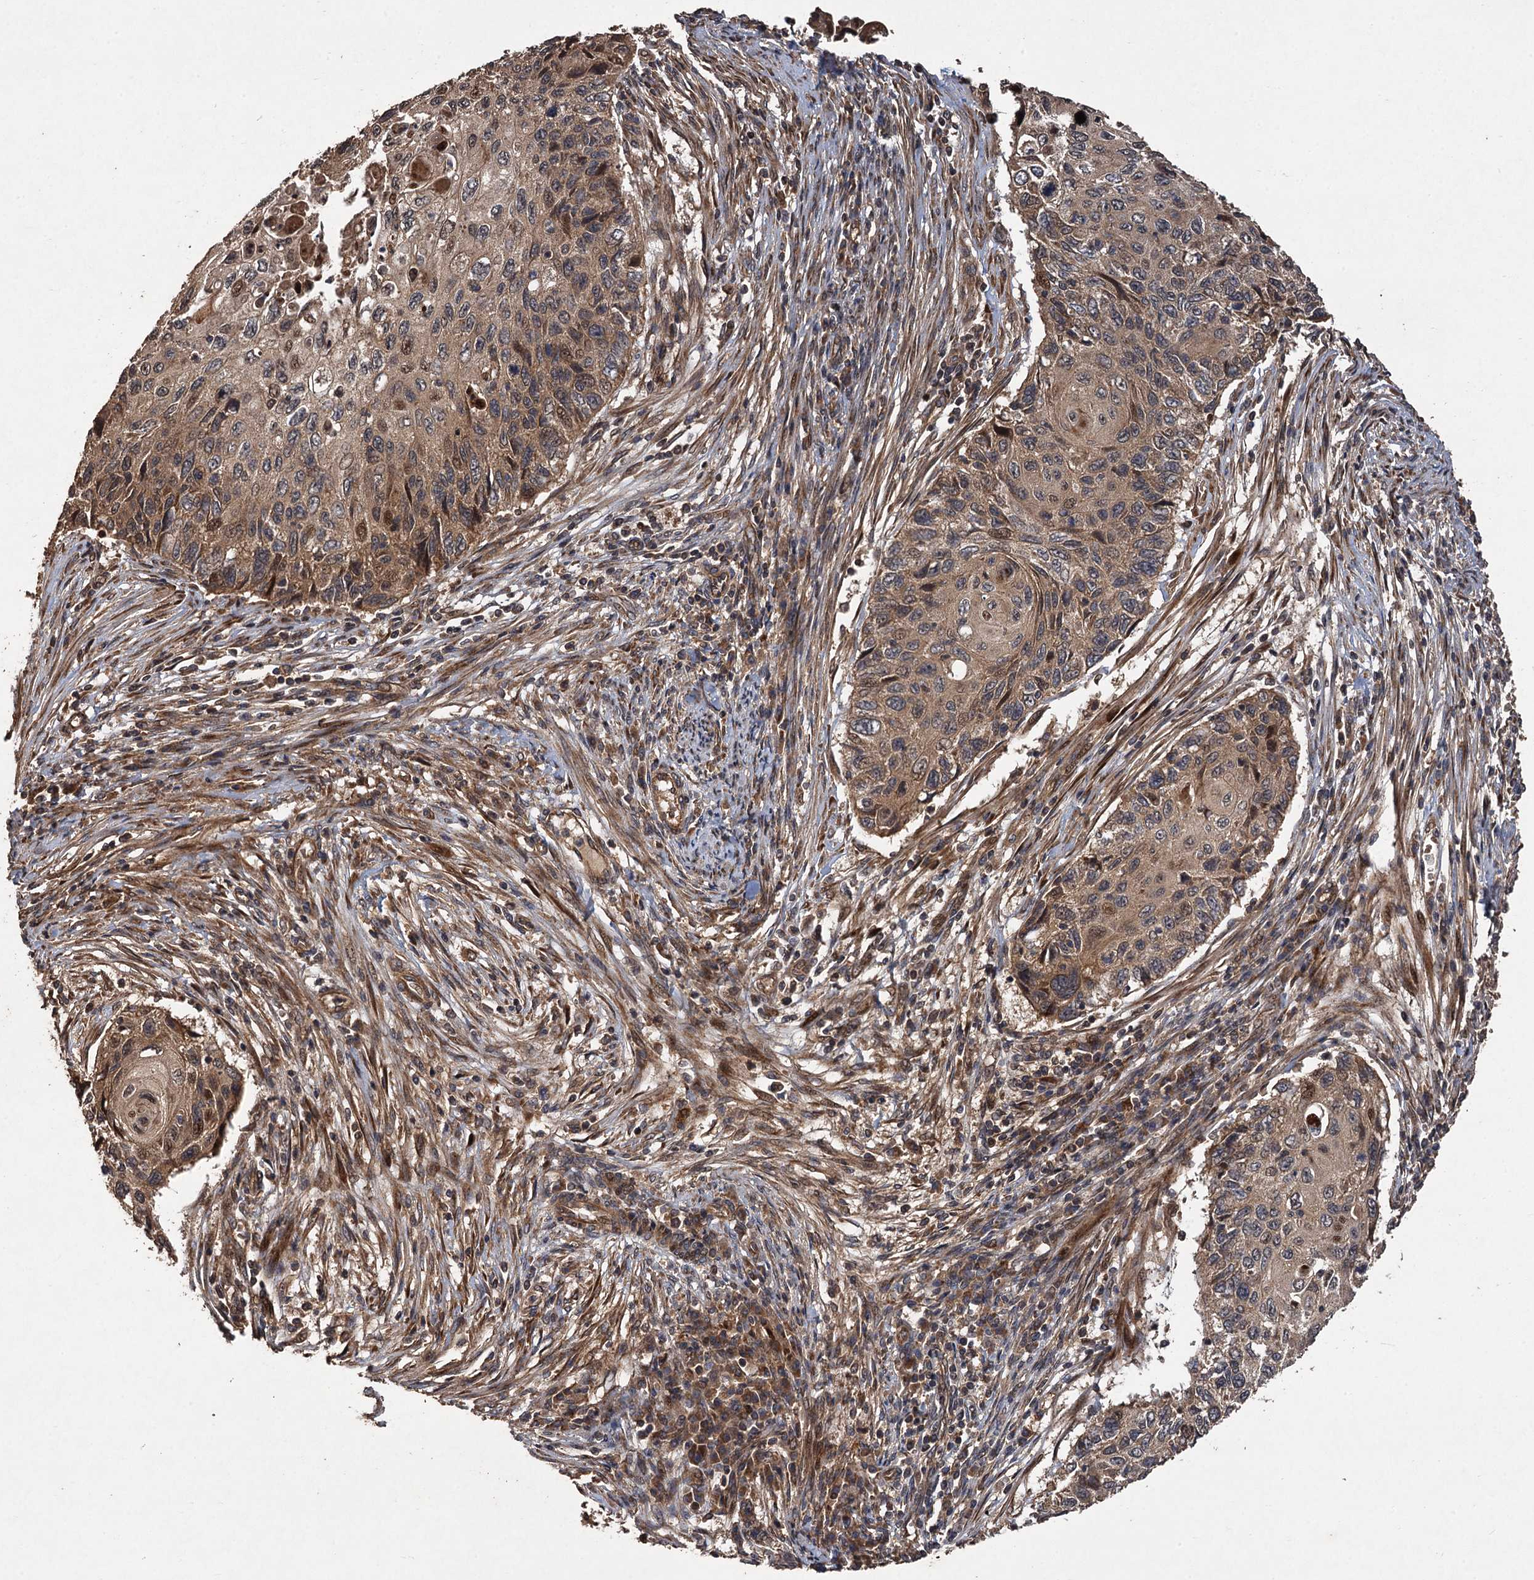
{"staining": {"intensity": "weak", "quantity": "25%-75%", "location": "cytoplasmic/membranous,nuclear"}, "tissue": "cervical cancer", "cell_type": "Tumor cells", "image_type": "cancer", "snomed": [{"axis": "morphology", "description": "Squamous cell carcinoma, NOS"}, {"axis": "topography", "description": "Cervix"}], "caption": "About 25%-75% of tumor cells in human cervical squamous cell carcinoma exhibit weak cytoplasmic/membranous and nuclear protein positivity as visualized by brown immunohistochemical staining.", "gene": "TMEM39B", "patient": {"sex": "female", "age": 70}}